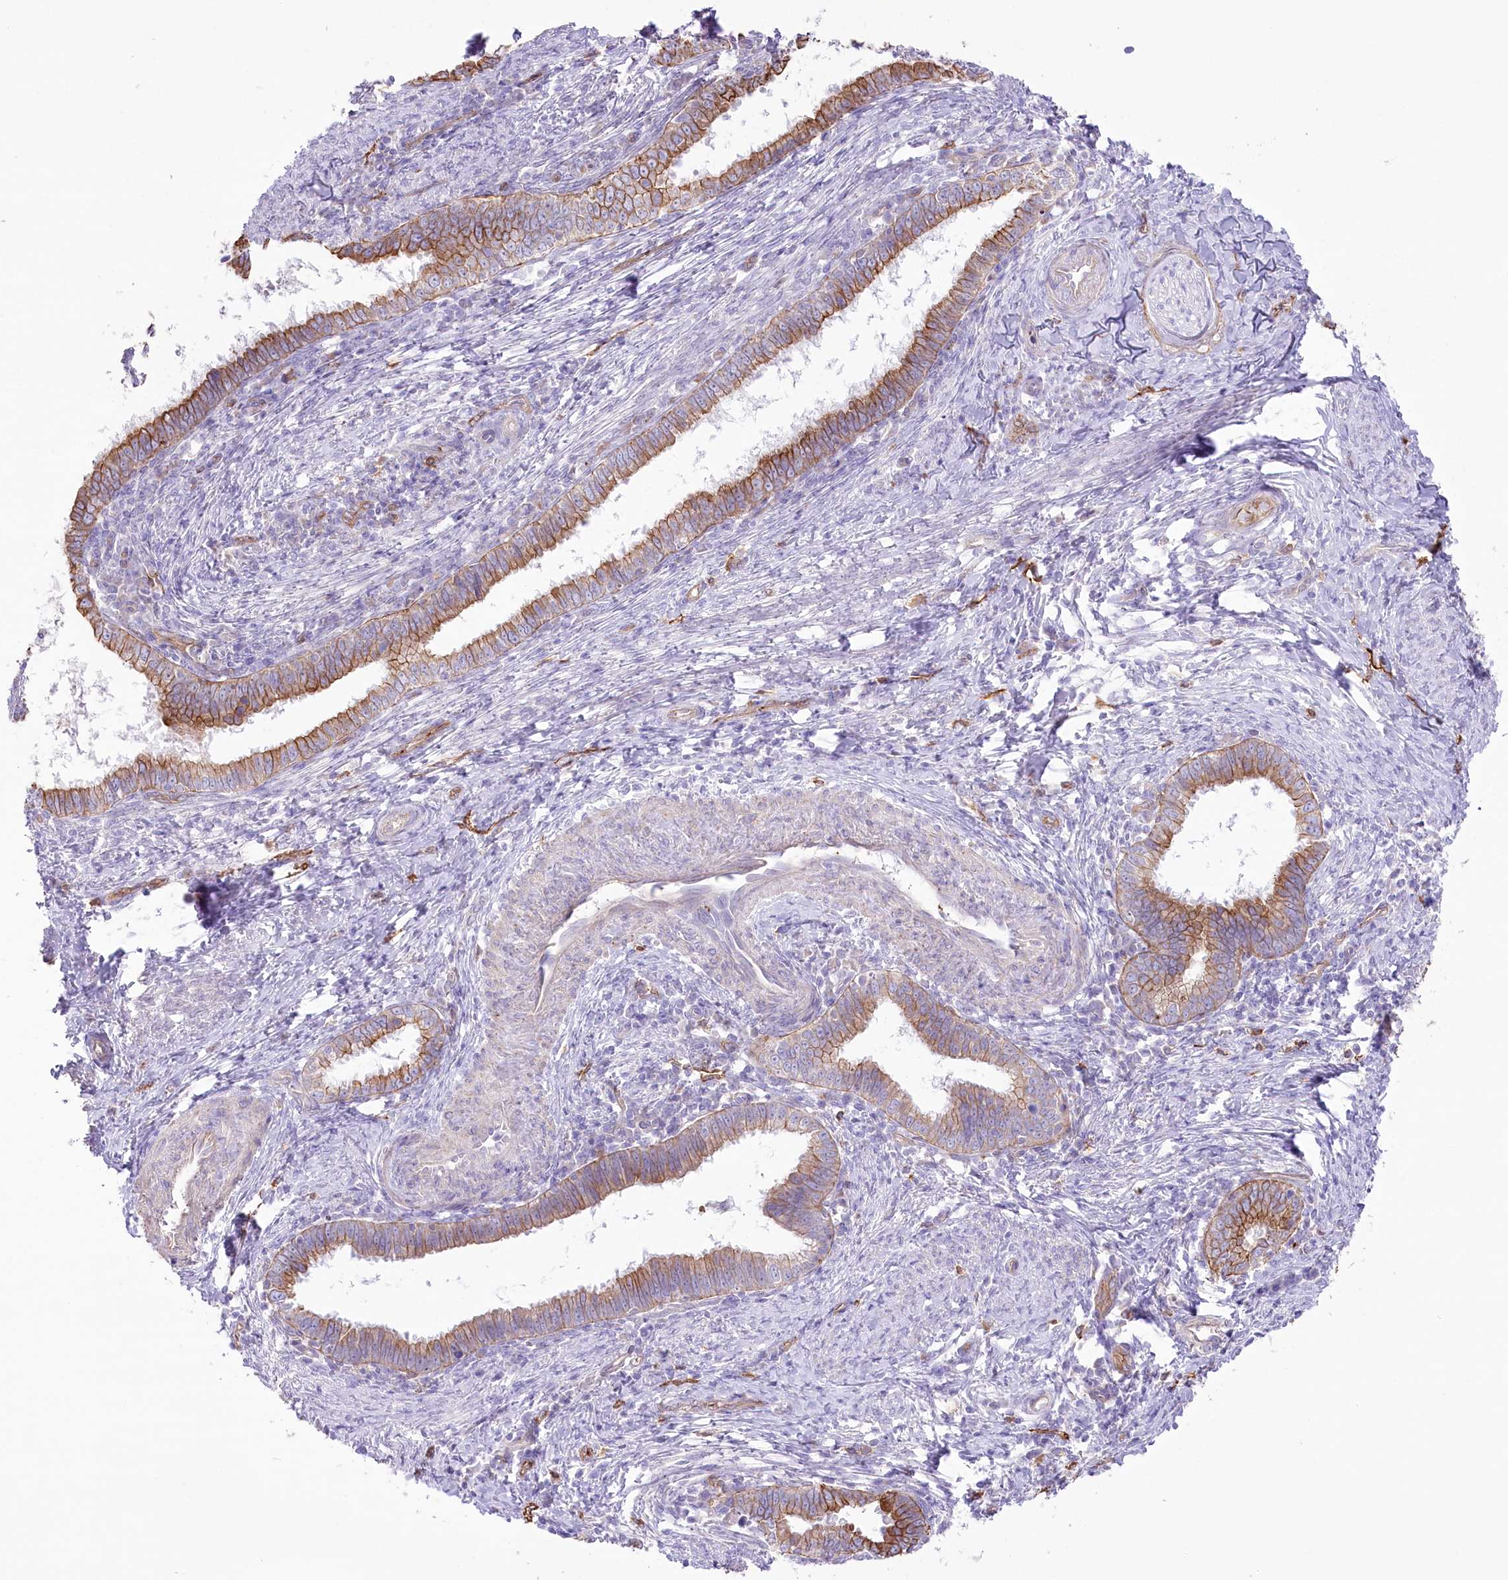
{"staining": {"intensity": "moderate", "quantity": ">75%", "location": "cytoplasmic/membranous"}, "tissue": "cervical cancer", "cell_type": "Tumor cells", "image_type": "cancer", "snomed": [{"axis": "morphology", "description": "Adenocarcinoma, NOS"}, {"axis": "topography", "description": "Cervix"}], "caption": "Protein analysis of cervical adenocarcinoma tissue exhibits moderate cytoplasmic/membranous expression in about >75% of tumor cells. (DAB (3,3'-diaminobenzidine) IHC with brightfield microscopy, high magnification).", "gene": "SLC39A10", "patient": {"sex": "female", "age": 36}}